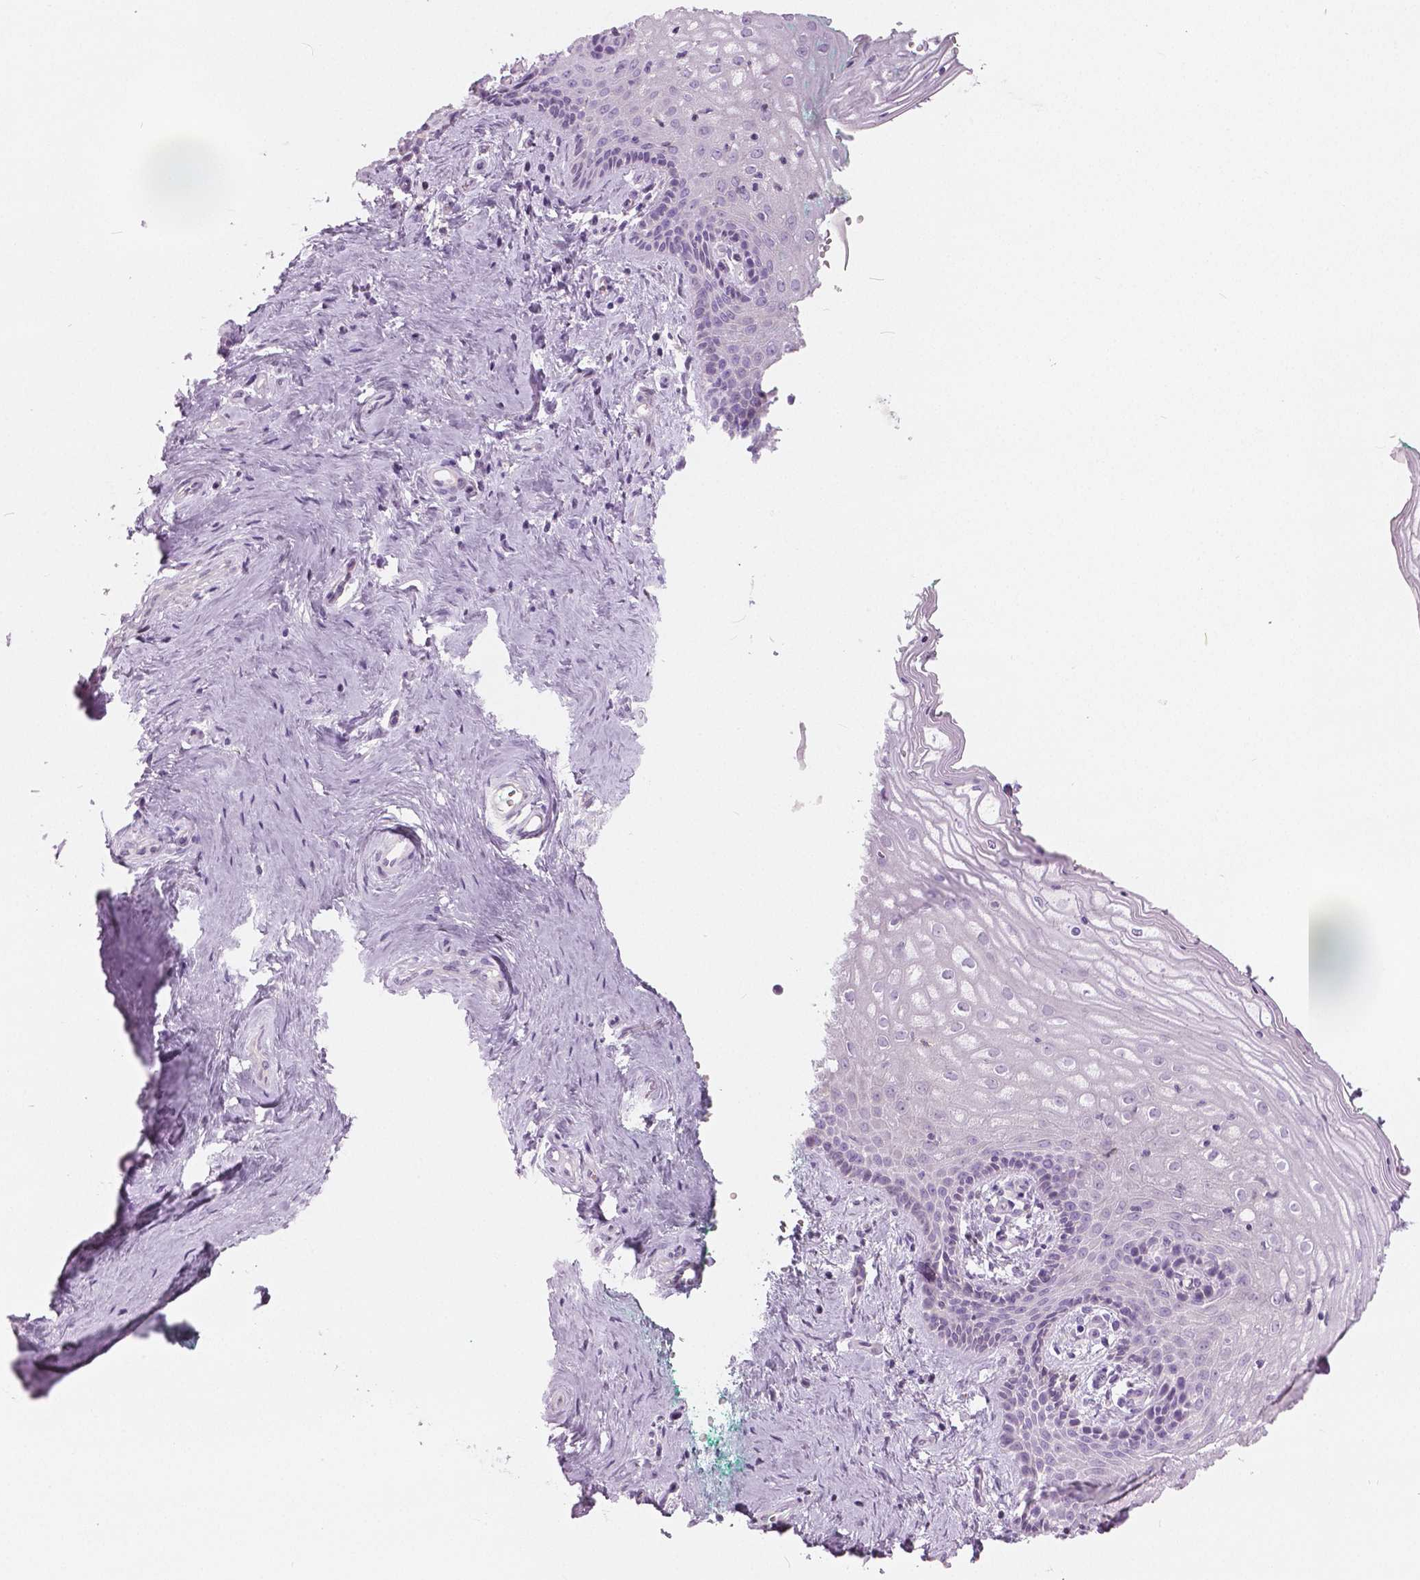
{"staining": {"intensity": "negative", "quantity": "none", "location": "none"}, "tissue": "vagina", "cell_type": "Squamous epithelial cells", "image_type": "normal", "snomed": [{"axis": "morphology", "description": "Normal tissue, NOS"}, {"axis": "topography", "description": "Vagina"}], "caption": "Immunohistochemistry of unremarkable vagina demonstrates no positivity in squamous epithelial cells.", "gene": "GALM", "patient": {"sex": "female", "age": 45}}